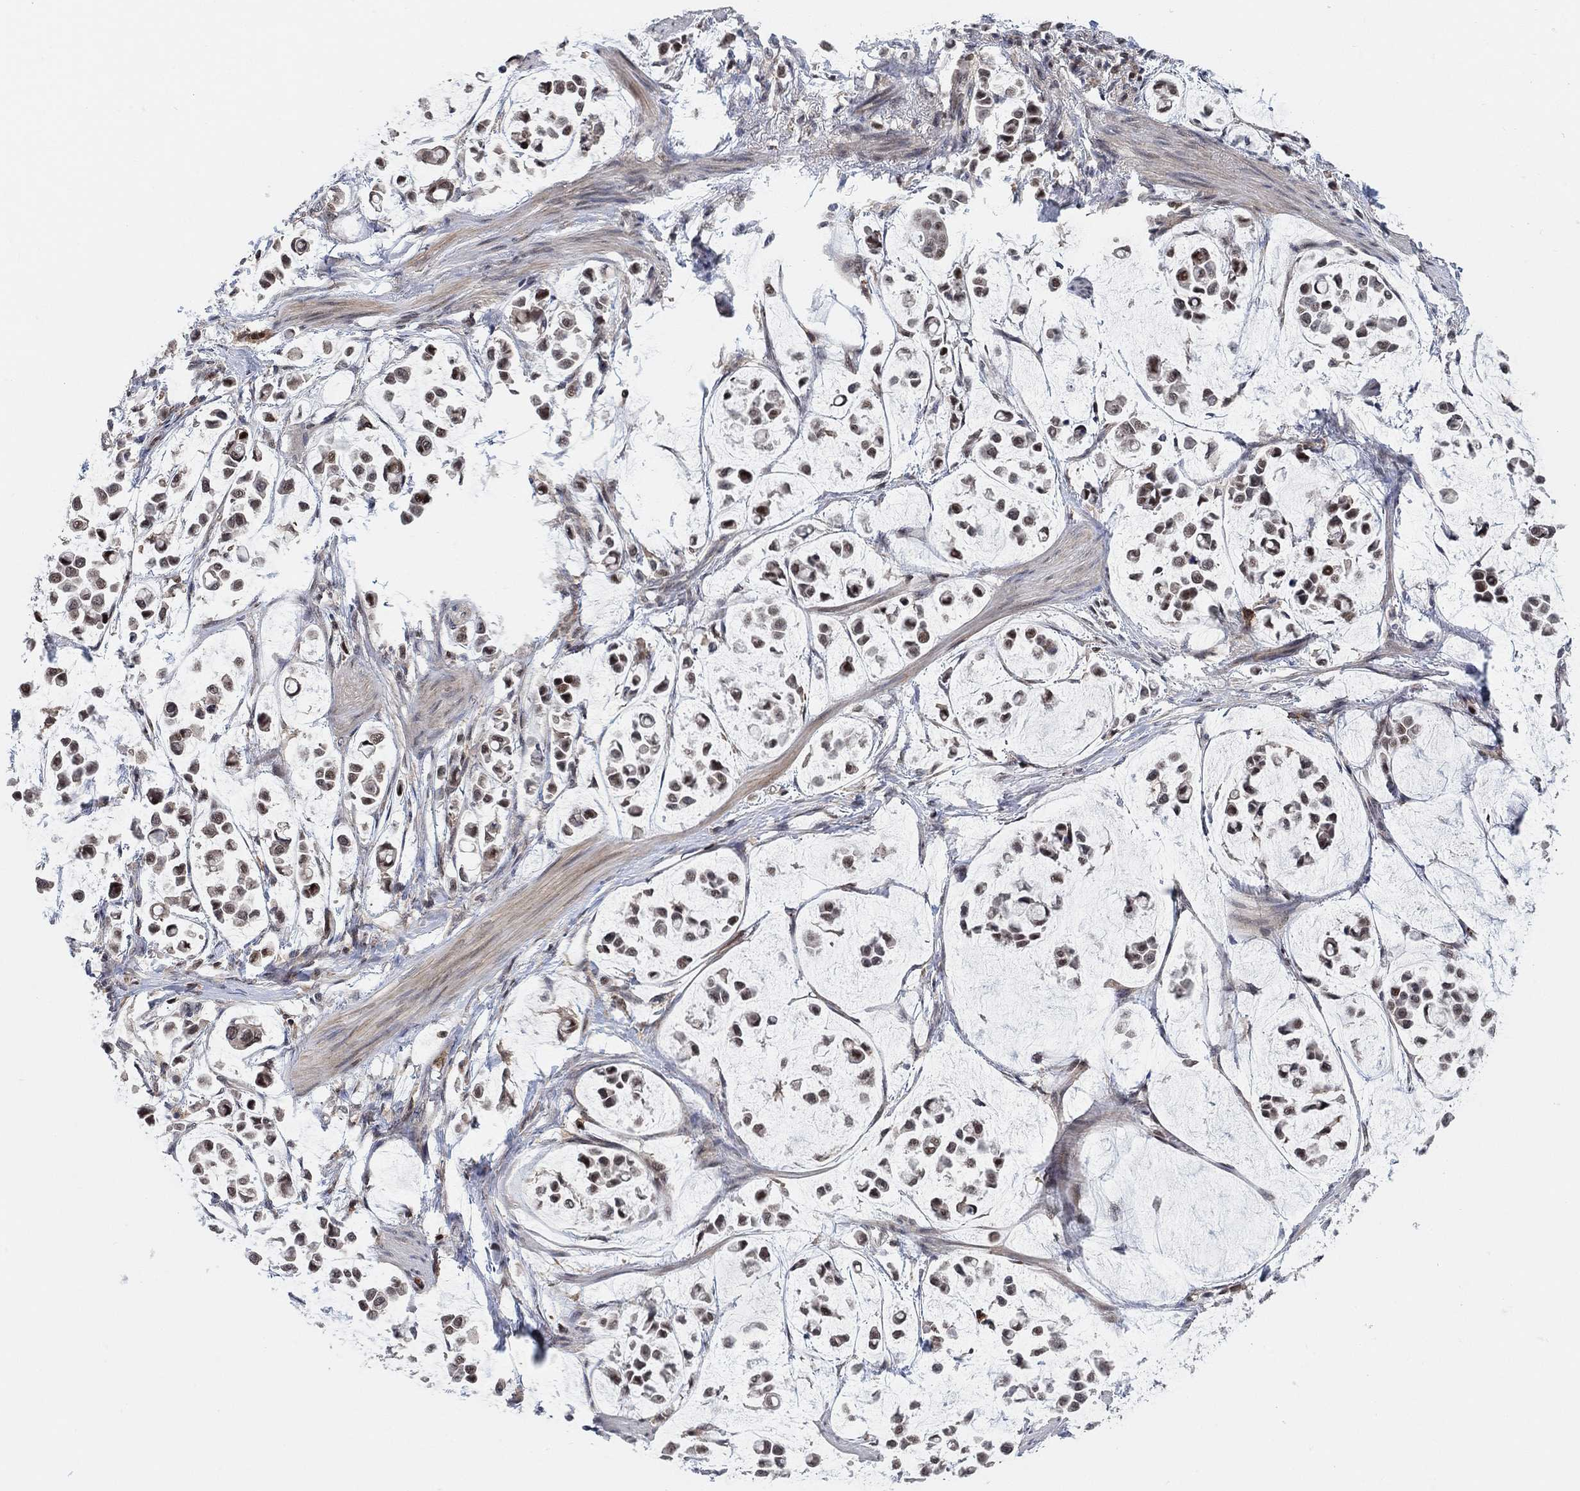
{"staining": {"intensity": "moderate", "quantity": "25%-75%", "location": "nuclear"}, "tissue": "stomach cancer", "cell_type": "Tumor cells", "image_type": "cancer", "snomed": [{"axis": "morphology", "description": "Adenocarcinoma, NOS"}, {"axis": "topography", "description": "Stomach"}], "caption": "Human adenocarcinoma (stomach) stained for a protein (brown) reveals moderate nuclear positive positivity in approximately 25%-75% of tumor cells.", "gene": "PWWP2B", "patient": {"sex": "male", "age": 82}}